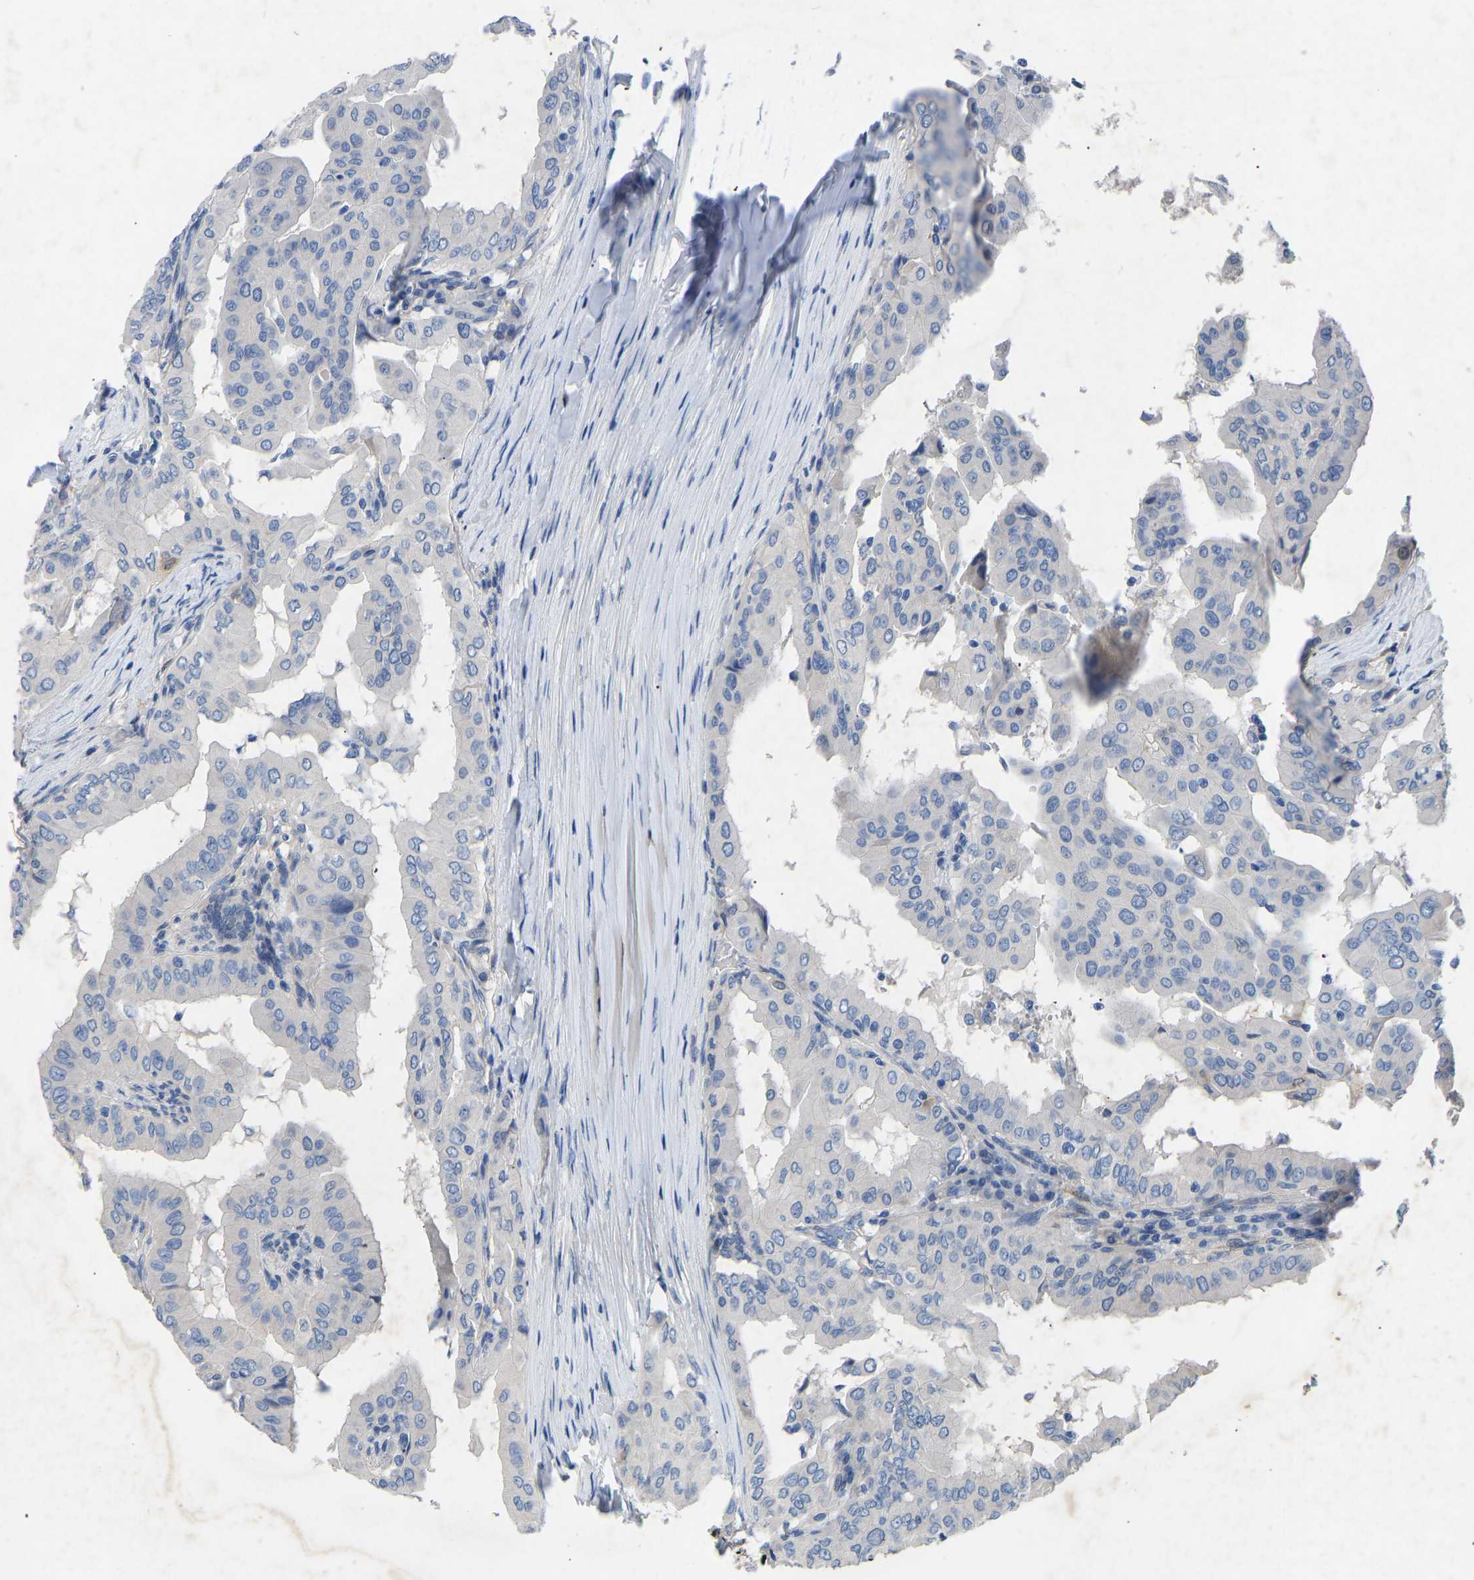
{"staining": {"intensity": "negative", "quantity": "none", "location": "none"}, "tissue": "thyroid cancer", "cell_type": "Tumor cells", "image_type": "cancer", "snomed": [{"axis": "morphology", "description": "Papillary adenocarcinoma, NOS"}, {"axis": "topography", "description": "Thyroid gland"}], "caption": "The IHC micrograph has no significant positivity in tumor cells of papillary adenocarcinoma (thyroid) tissue.", "gene": "RBP1", "patient": {"sex": "male", "age": 33}}